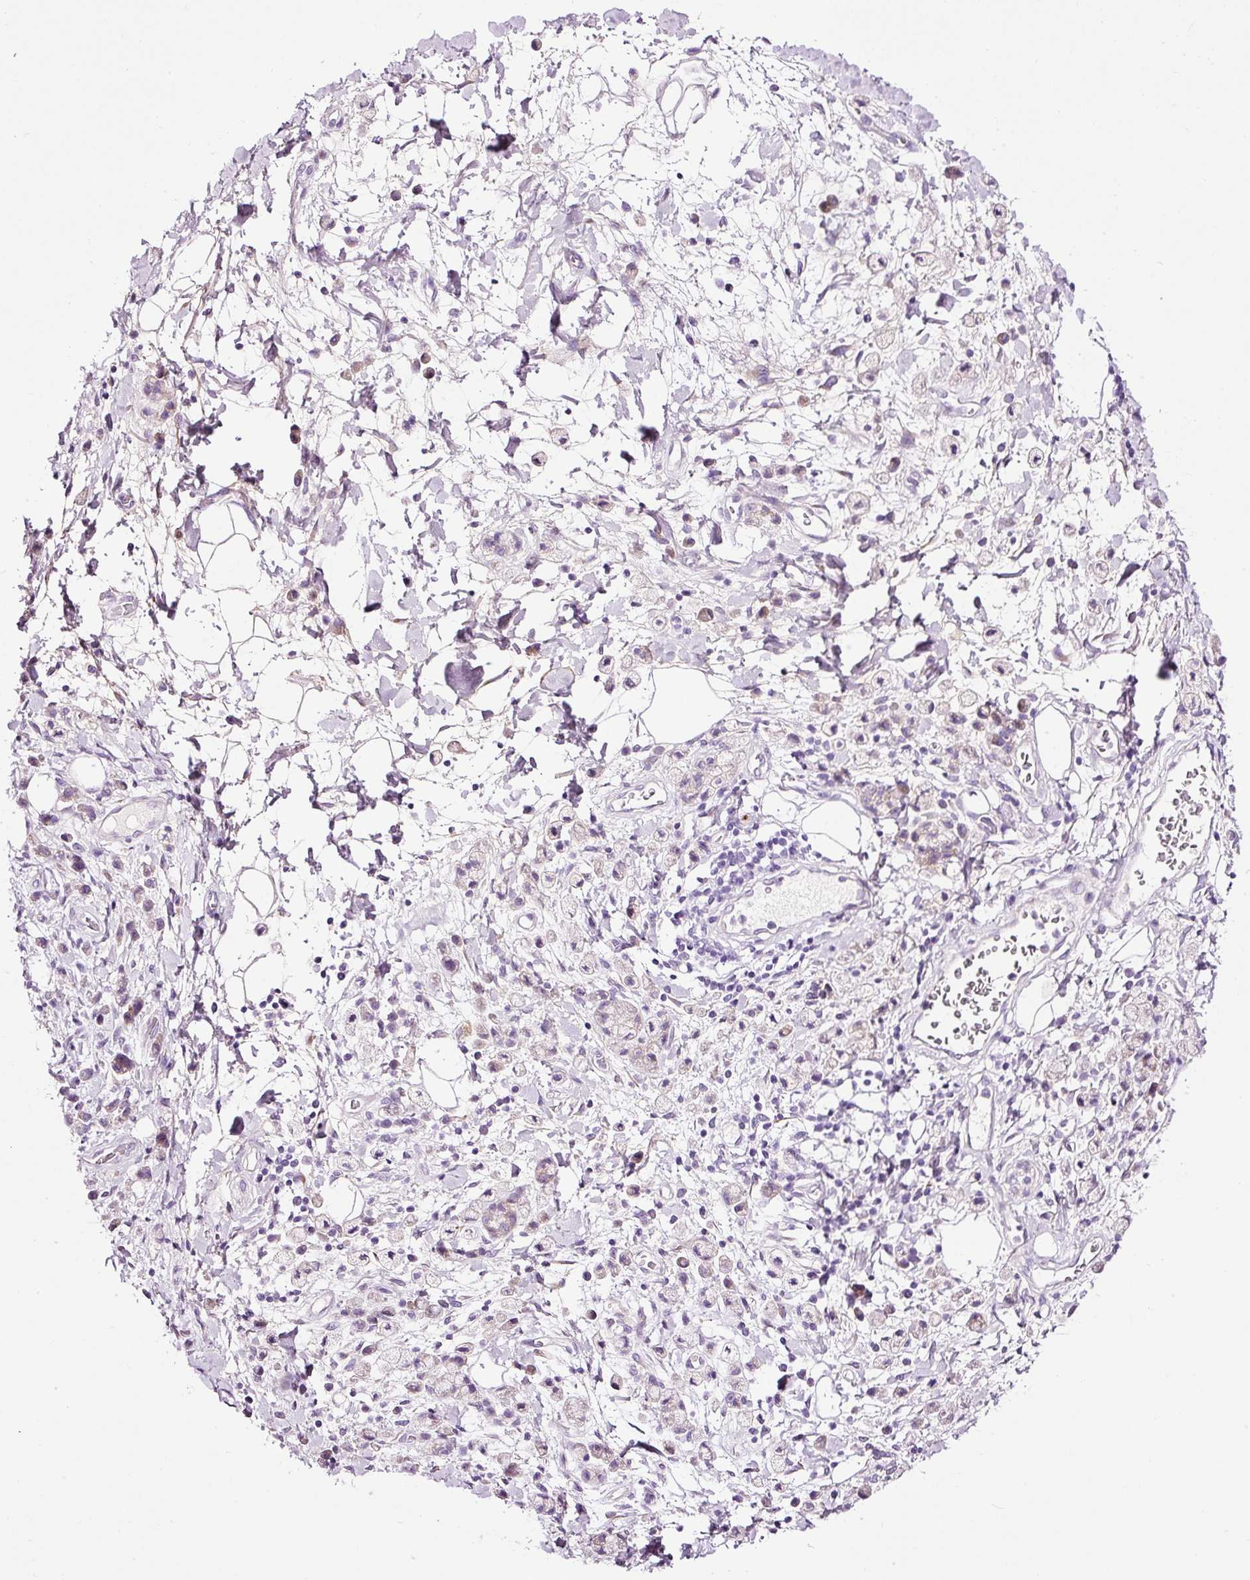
{"staining": {"intensity": "negative", "quantity": "none", "location": "none"}, "tissue": "stomach cancer", "cell_type": "Tumor cells", "image_type": "cancer", "snomed": [{"axis": "morphology", "description": "Adenocarcinoma, NOS"}, {"axis": "topography", "description": "Stomach"}], "caption": "Stomach cancer stained for a protein using IHC reveals no positivity tumor cells.", "gene": "PAM", "patient": {"sex": "male", "age": 77}}